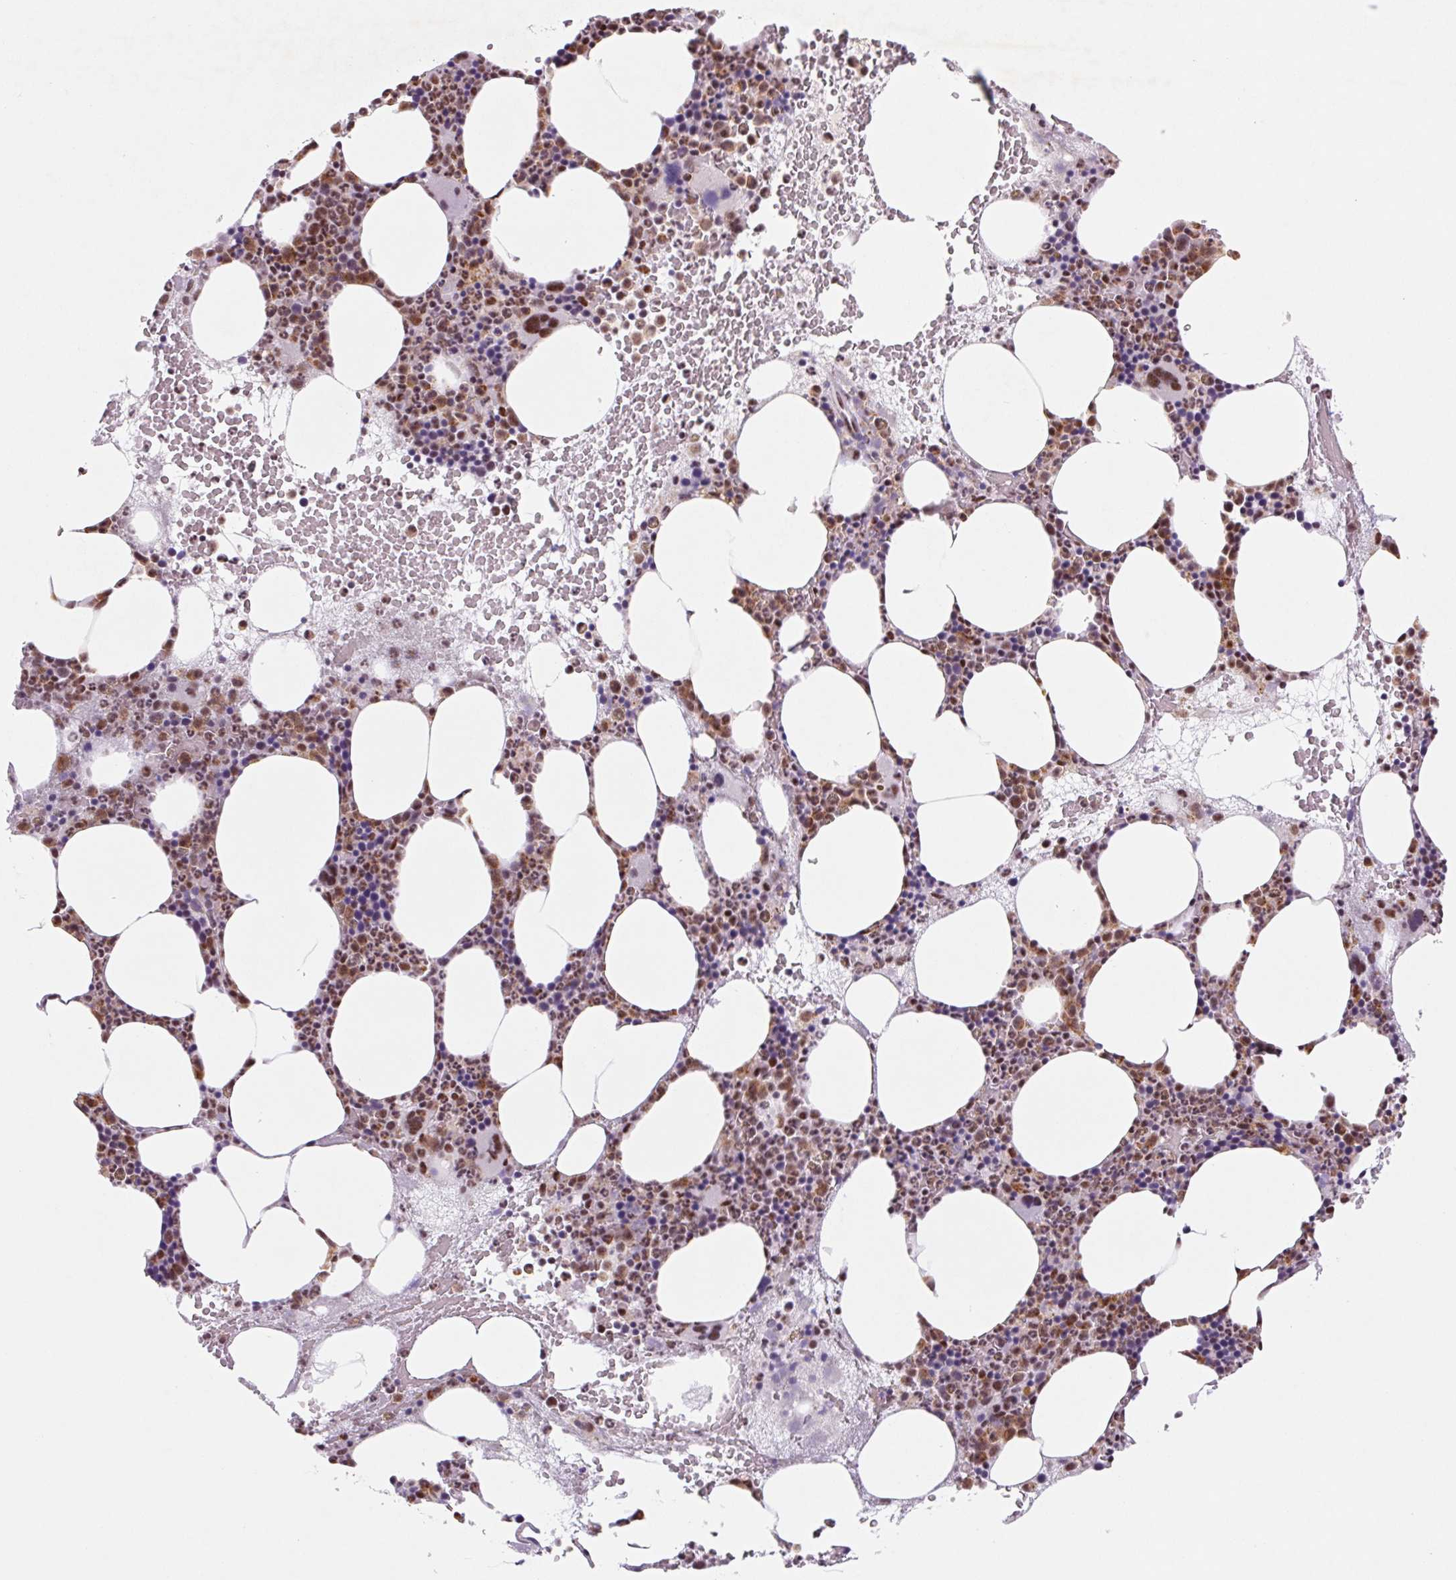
{"staining": {"intensity": "moderate", "quantity": "25%-75%", "location": "cytoplasmic/membranous,nuclear"}, "tissue": "bone marrow", "cell_type": "Hematopoietic cells", "image_type": "normal", "snomed": [{"axis": "morphology", "description": "Normal tissue, NOS"}, {"axis": "topography", "description": "Bone marrow"}], "caption": "Bone marrow was stained to show a protein in brown. There is medium levels of moderate cytoplasmic/membranous,nuclear expression in about 25%-75% of hematopoietic cells.", "gene": "DPPA5", "patient": {"sex": "male", "age": 89}}